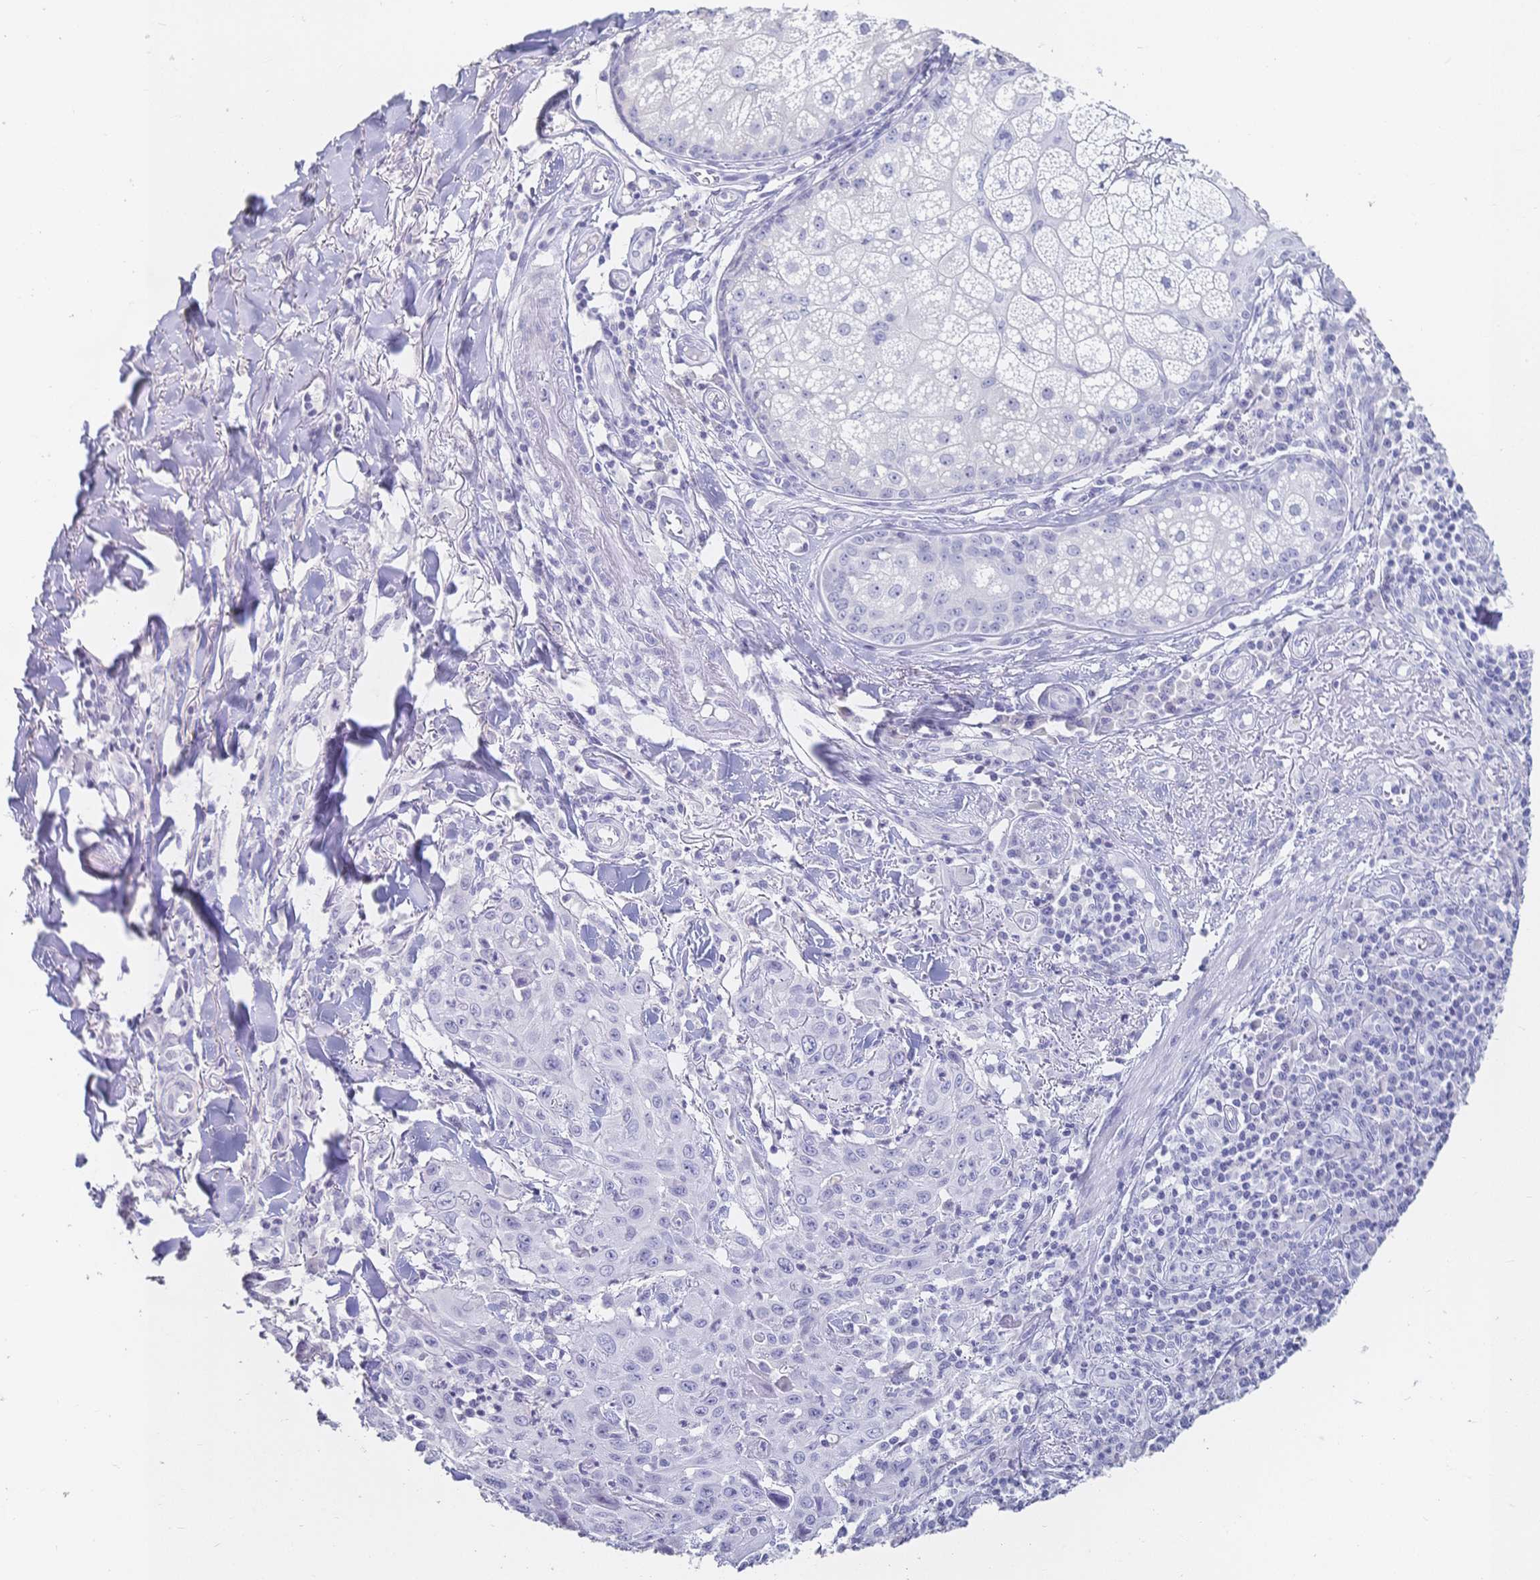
{"staining": {"intensity": "negative", "quantity": "none", "location": "none"}, "tissue": "skin cancer", "cell_type": "Tumor cells", "image_type": "cancer", "snomed": [{"axis": "morphology", "description": "Squamous cell carcinoma, NOS"}, {"axis": "topography", "description": "Skin"}], "caption": "Tumor cells are negative for protein expression in human skin squamous cell carcinoma.", "gene": "CR2", "patient": {"sex": "male", "age": 75}}